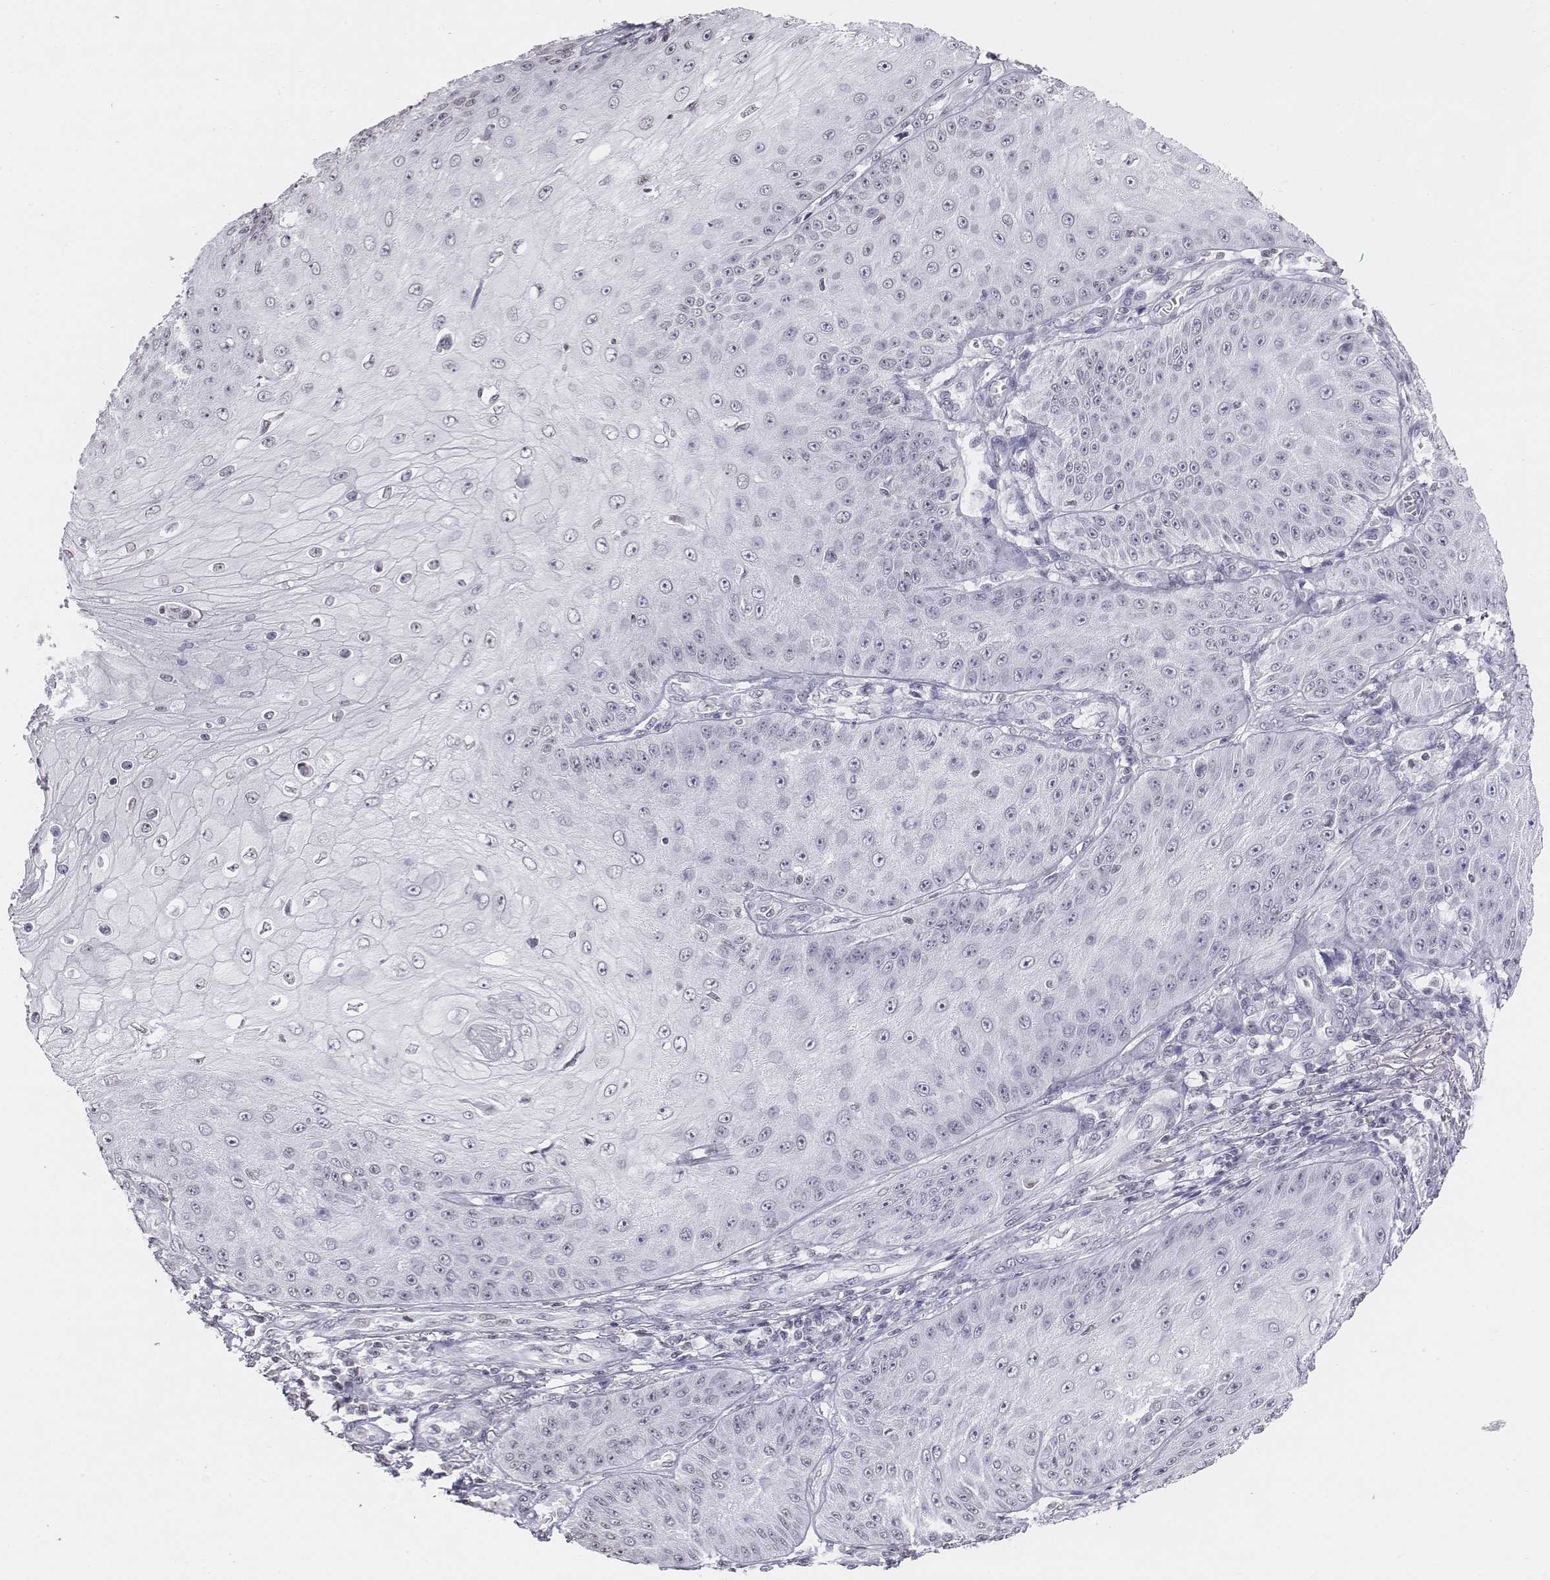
{"staining": {"intensity": "negative", "quantity": "none", "location": "none"}, "tissue": "skin cancer", "cell_type": "Tumor cells", "image_type": "cancer", "snomed": [{"axis": "morphology", "description": "Squamous cell carcinoma, NOS"}, {"axis": "topography", "description": "Skin"}], "caption": "Image shows no significant protein staining in tumor cells of skin squamous cell carcinoma.", "gene": "BARHL1", "patient": {"sex": "male", "age": 70}}